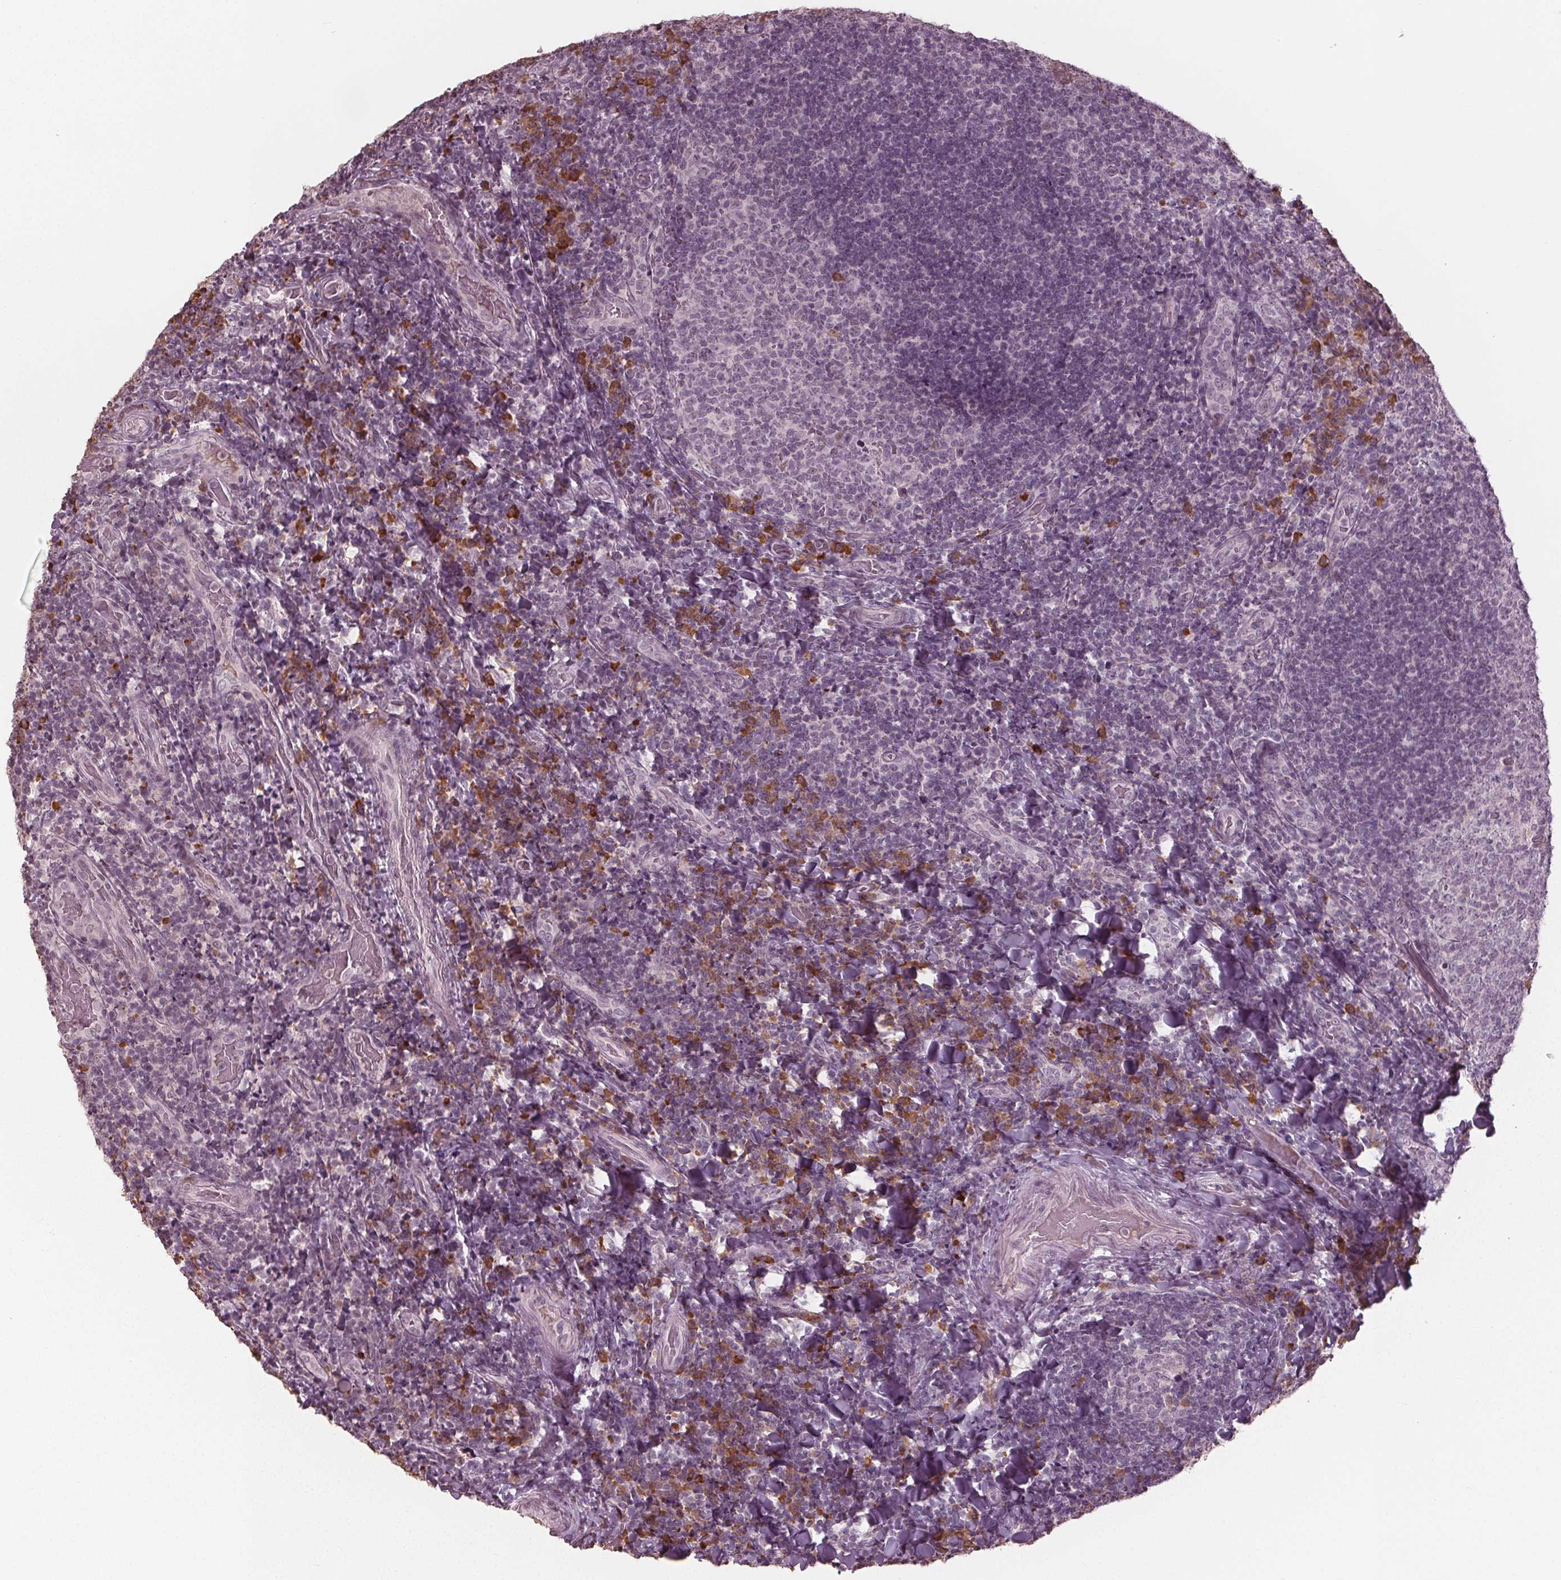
{"staining": {"intensity": "negative", "quantity": "none", "location": "none"}, "tissue": "tonsil", "cell_type": "Germinal center cells", "image_type": "normal", "snomed": [{"axis": "morphology", "description": "Normal tissue, NOS"}, {"axis": "topography", "description": "Tonsil"}], "caption": "Tonsil stained for a protein using immunohistochemistry (IHC) exhibits no staining germinal center cells.", "gene": "CXCL16", "patient": {"sex": "male", "age": 17}}